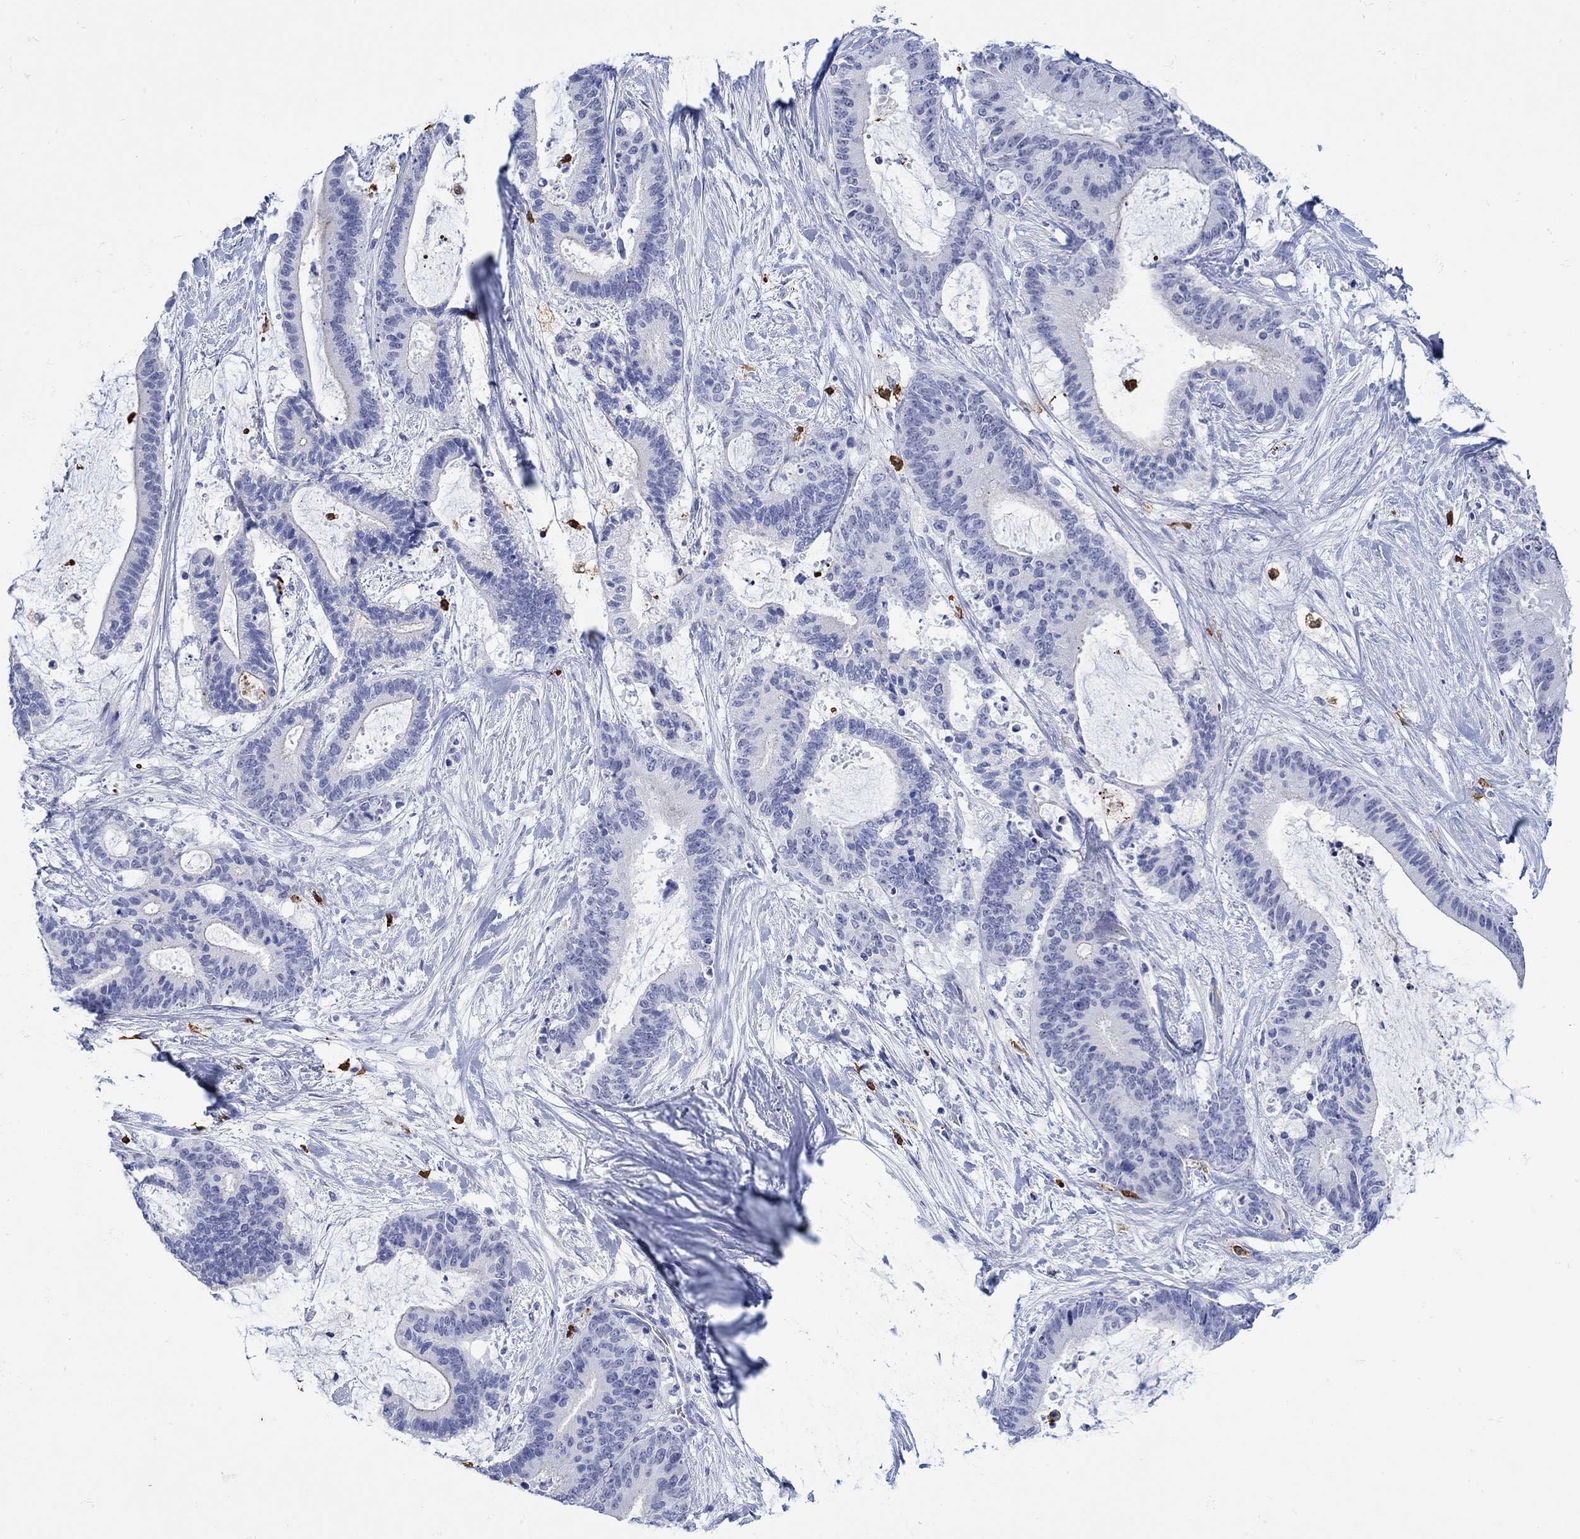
{"staining": {"intensity": "negative", "quantity": "none", "location": "none"}, "tissue": "liver cancer", "cell_type": "Tumor cells", "image_type": "cancer", "snomed": [{"axis": "morphology", "description": "Cholangiocarcinoma"}, {"axis": "topography", "description": "Liver"}], "caption": "High power microscopy image of an immunohistochemistry (IHC) micrograph of liver cancer (cholangiocarcinoma), revealing no significant staining in tumor cells. (DAB (3,3'-diaminobenzidine) immunohistochemistry (IHC), high magnification).", "gene": "LINGO3", "patient": {"sex": "female", "age": 73}}